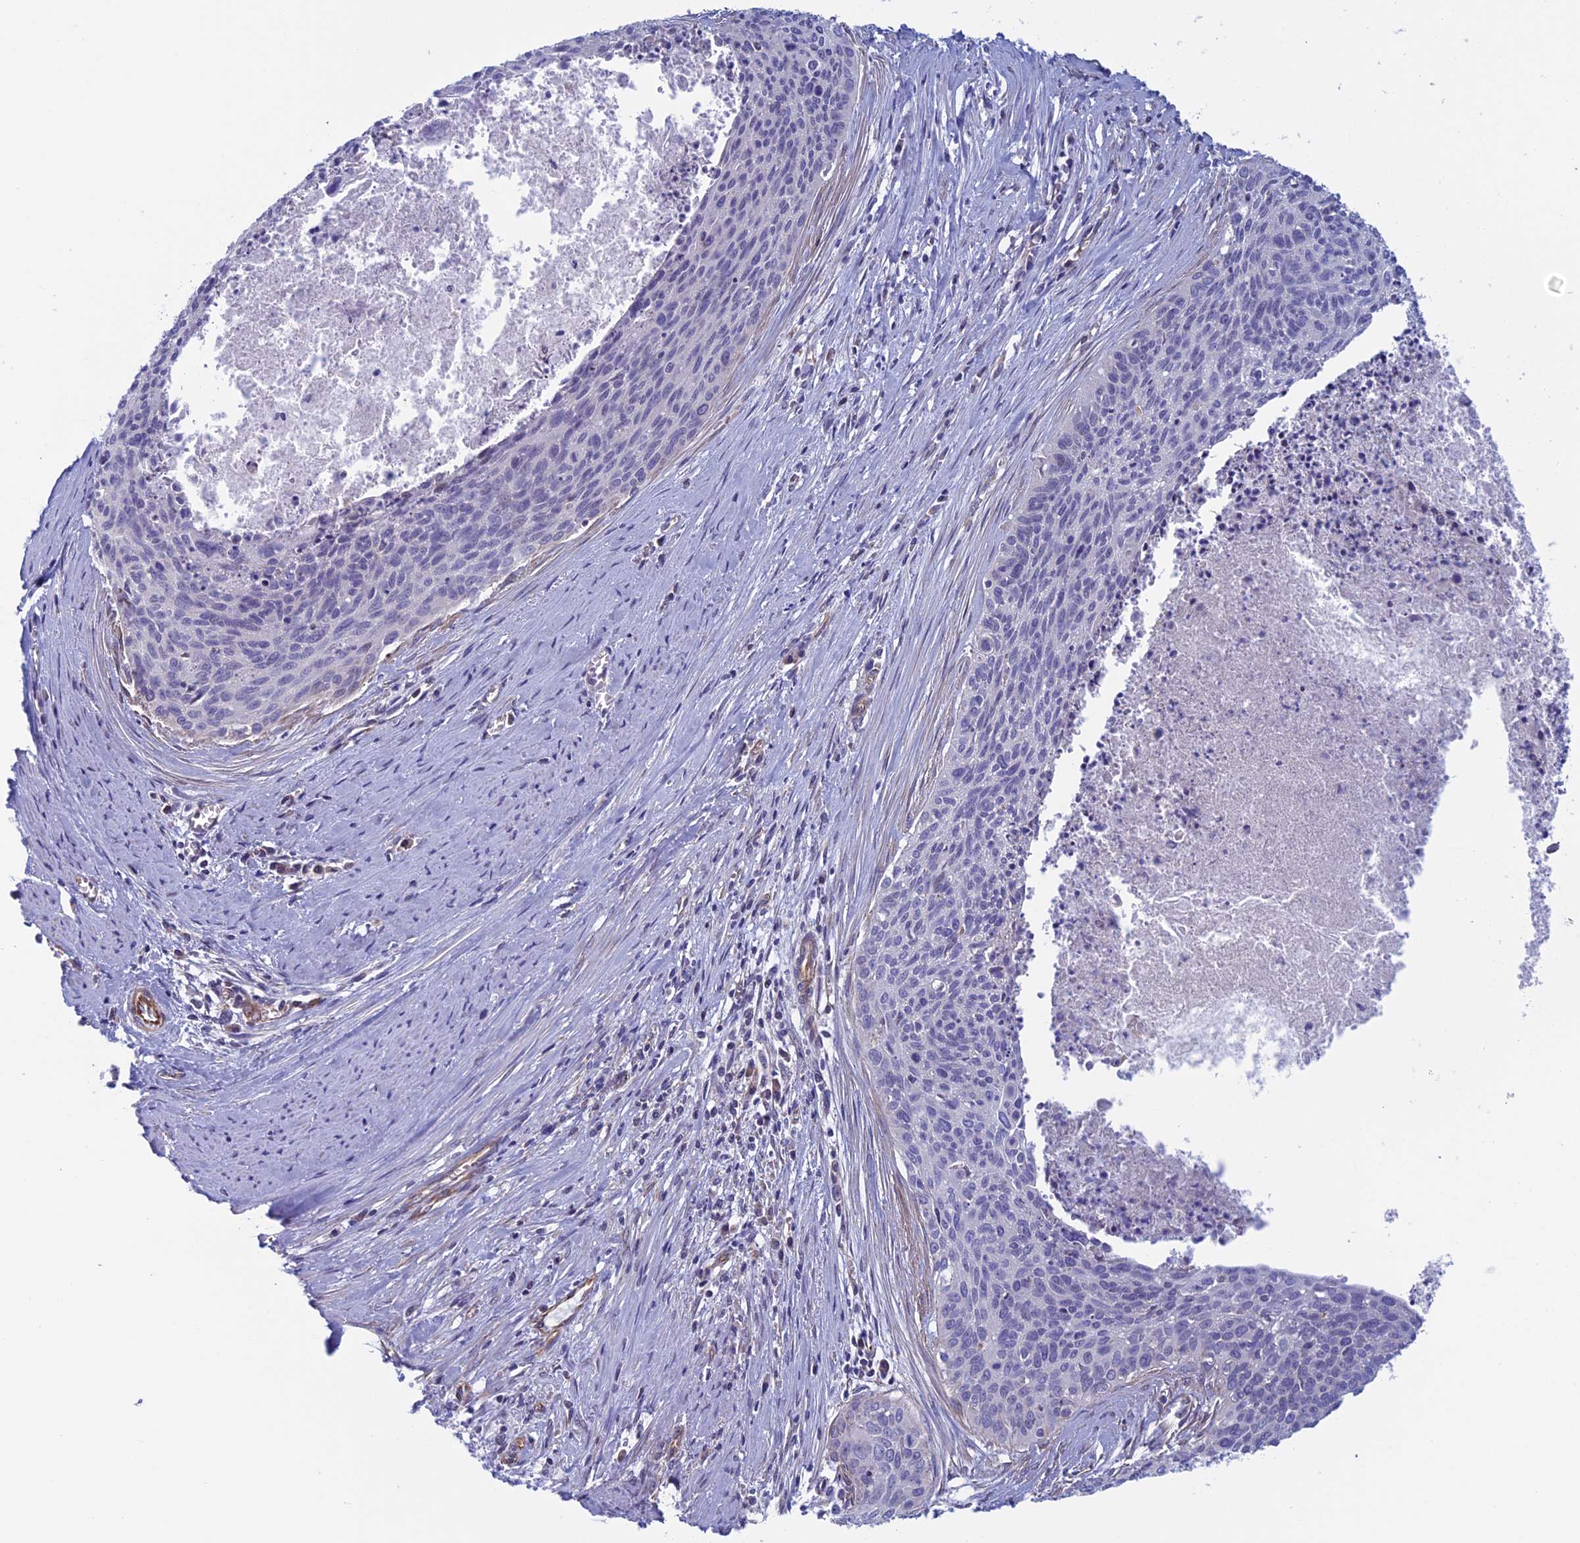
{"staining": {"intensity": "negative", "quantity": "none", "location": "none"}, "tissue": "cervical cancer", "cell_type": "Tumor cells", "image_type": "cancer", "snomed": [{"axis": "morphology", "description": "Squamous cell carcinoma, NOS"}, {"axis": "topography", "description": "Cervix"}], "caption": "DAB immunohistochemical staining of squamous cell carcinoma (cervical) reveals no significant expression in tumor cells. (DAB immunohistochemistry with hematoxylin counter stain).", "gene": "BCL2L10", "patient": {"sex": "female", "age": 55}}